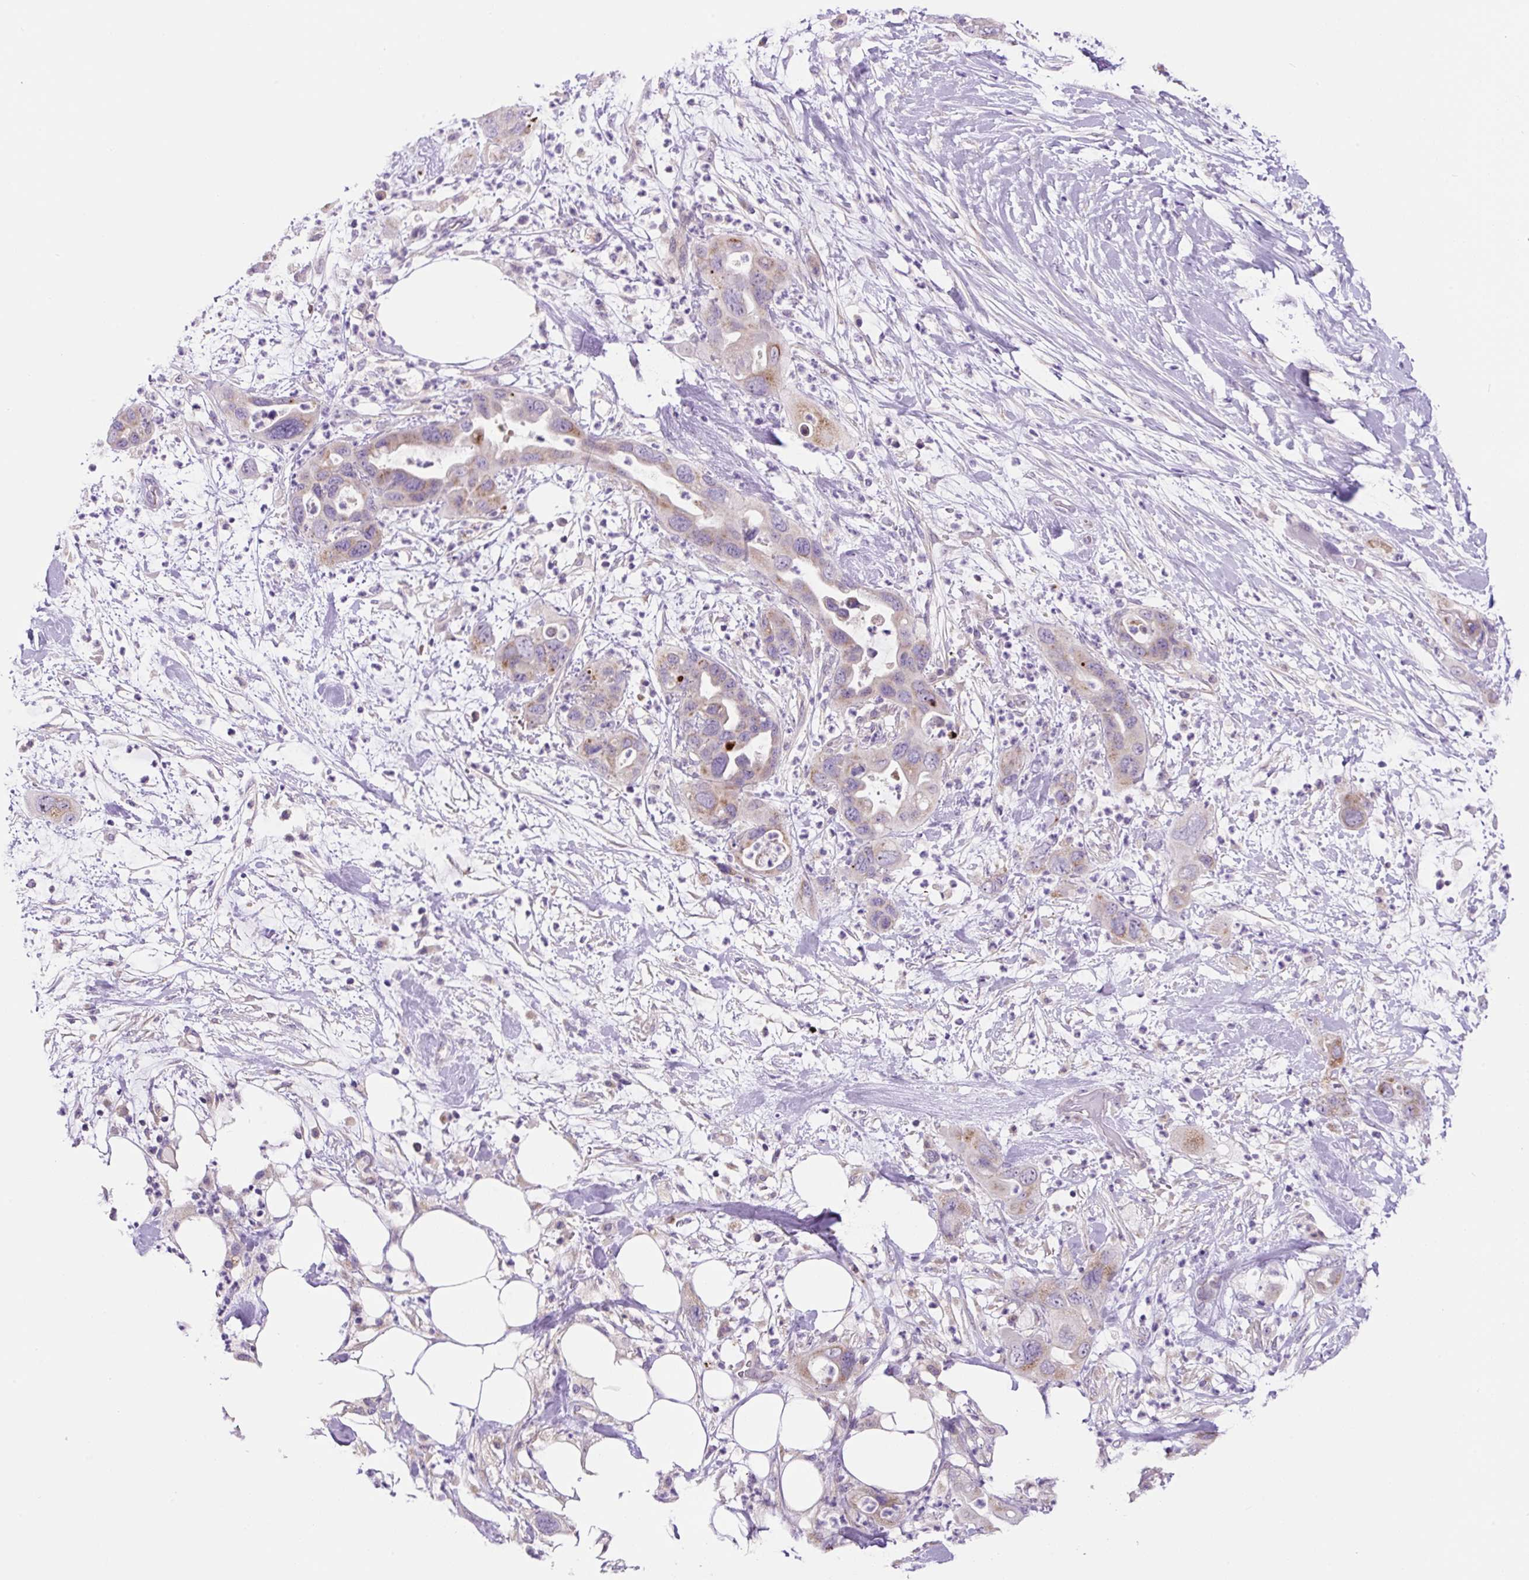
{"staining": {"intensity": "moderate", "quantity": "25%-75%", "location": "cytoplasmic/membranous"}, "tissue": "pancreatic cancer", "cell_type": "Tumor cells", "image_type": "cancer", "snomed": [{"axis": "morphology", "description": "Adenocarcinoma, NOS"}, {"axis": "topography", "description": "Pancreas"}], "caption": "High-magnification brightfield microscopy of adenocarcinoma (pancreatic) stained with DAB (brown) and counterstained with hematoxylin (blue). tumor cells exhibit moderate cytoplasmic/membranous positivity is appreciated in approximately25%-75% of cells.", "gene": "OGDHL", "patient": {"sex": "female", "age": 71}}